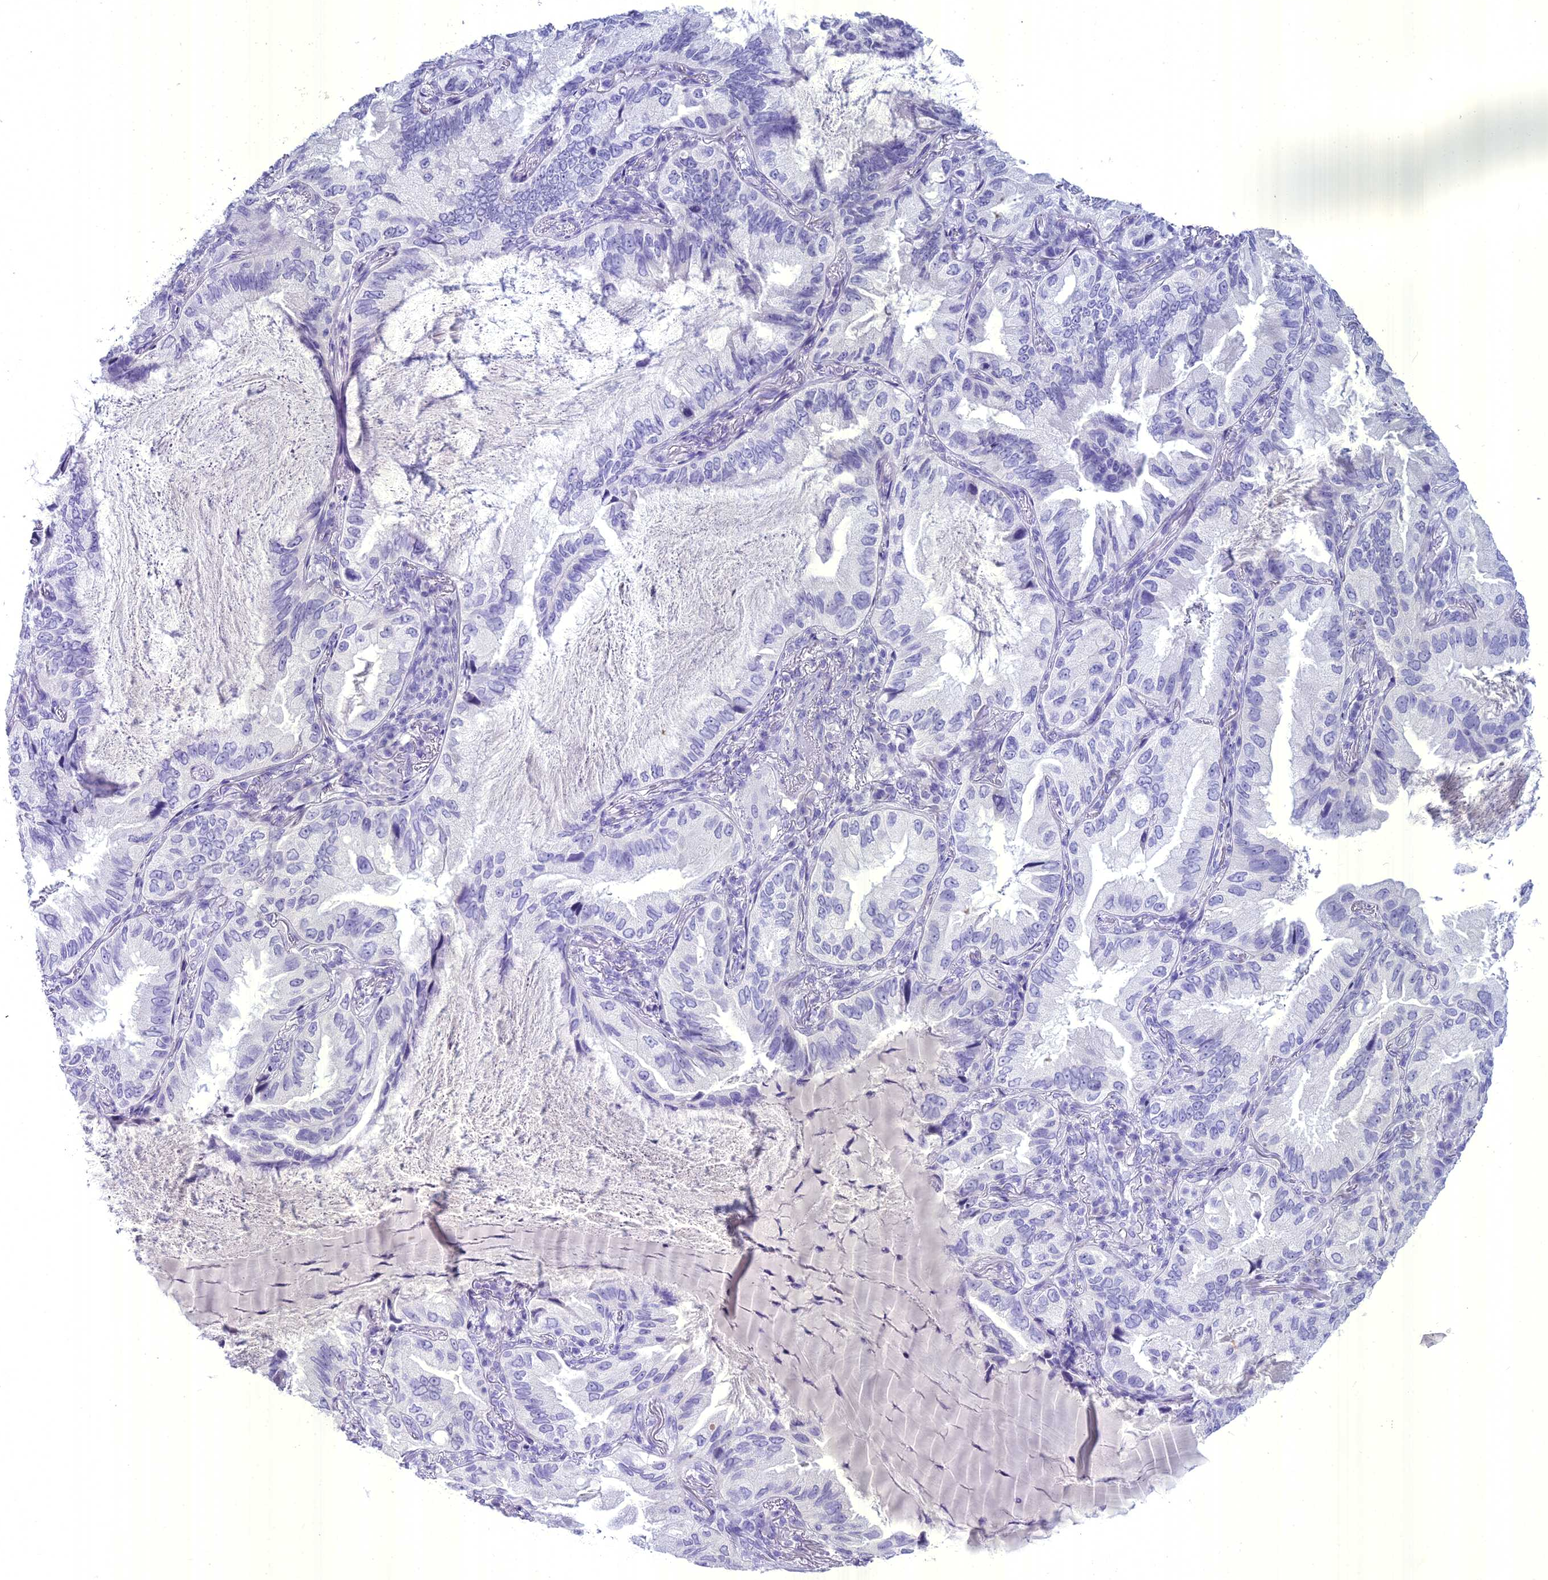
{"staining": {"intensity": "negative", "quantity": "none", "location": "none"}, "tissue": "lung cancer", "cell_type": "Tumor cells", "image_type": "cancer", "snomed": [{"axis": "morphology", "description": "Adenocarcinoma, NOS"}, {"axis": "topography", "description": "Lung"}], "caption": "High magnification brightfield microscopy of lung cancer stained with DAB (3,3'-diaminobenzidine) (brown) and counterstained with hematoxylin (blue): tumor cells show no significant staining.", "gene": "UNC80", "patient": {"sex": "female", "age": 69}}